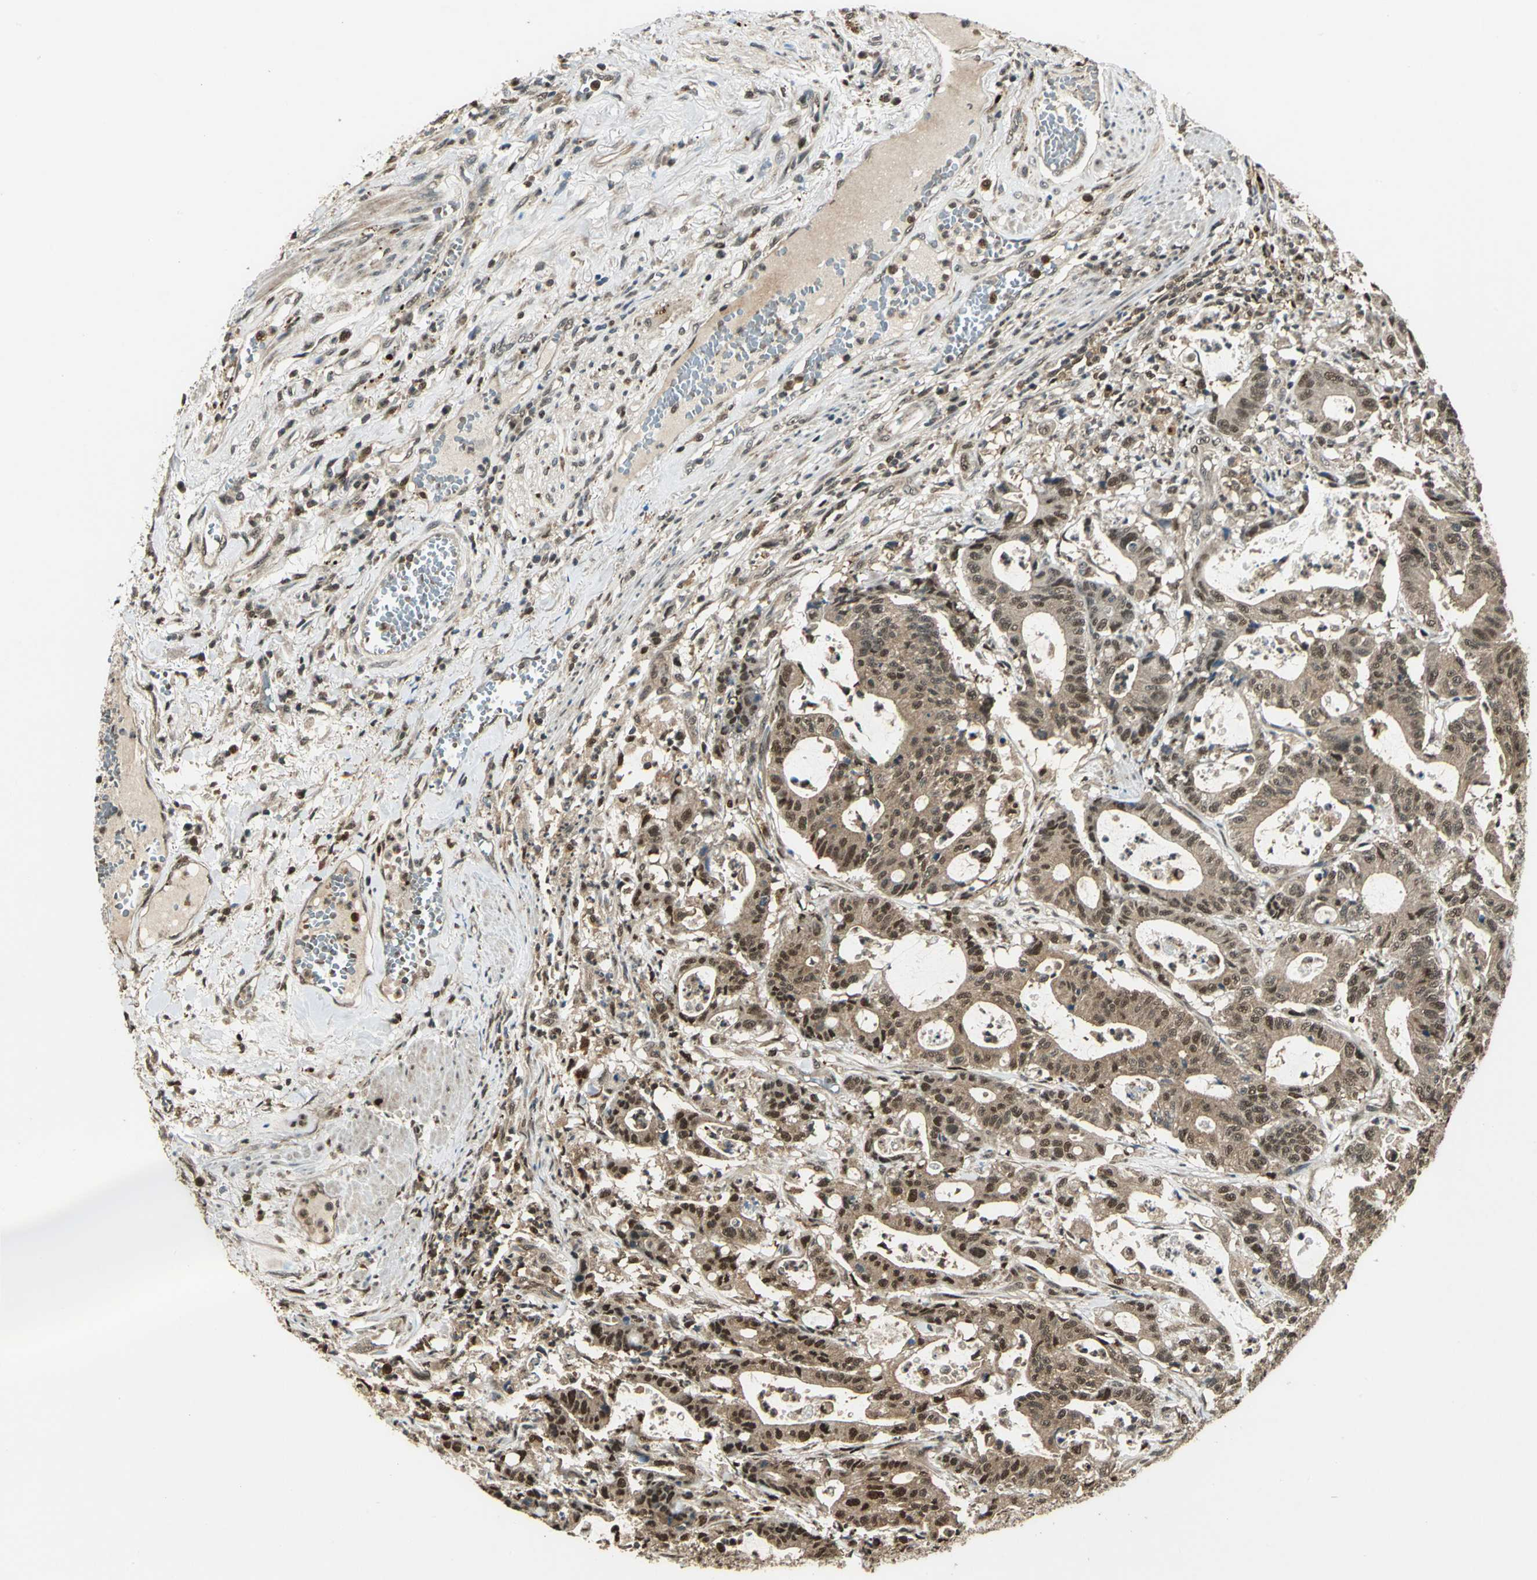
{"staining": {"intensity": "moderate", "quantity": ">75%", "location": "cytoplasmic/membranous,nuclear"}, "tissue": "colorectal cancer", "cell_type": "Tumor cells", "image_type": "cancer", "snomed": [{"axis": "morphology", "description": "Adenocarcinoma, NOS"}, {"axis": "topography", "description": "Colon"}], "caption": "IHC of adenocarcinoma (colorectal) exhibits medium levels of moderate cytoplasmic/membranous and nuclear staining in approximately >75% of tumor cells. (DAB IHC, brown staining for protein, blue staining for nuclei).", "gene": "PPP1R13L", "patient": {"sex": "female", "age": 84}}